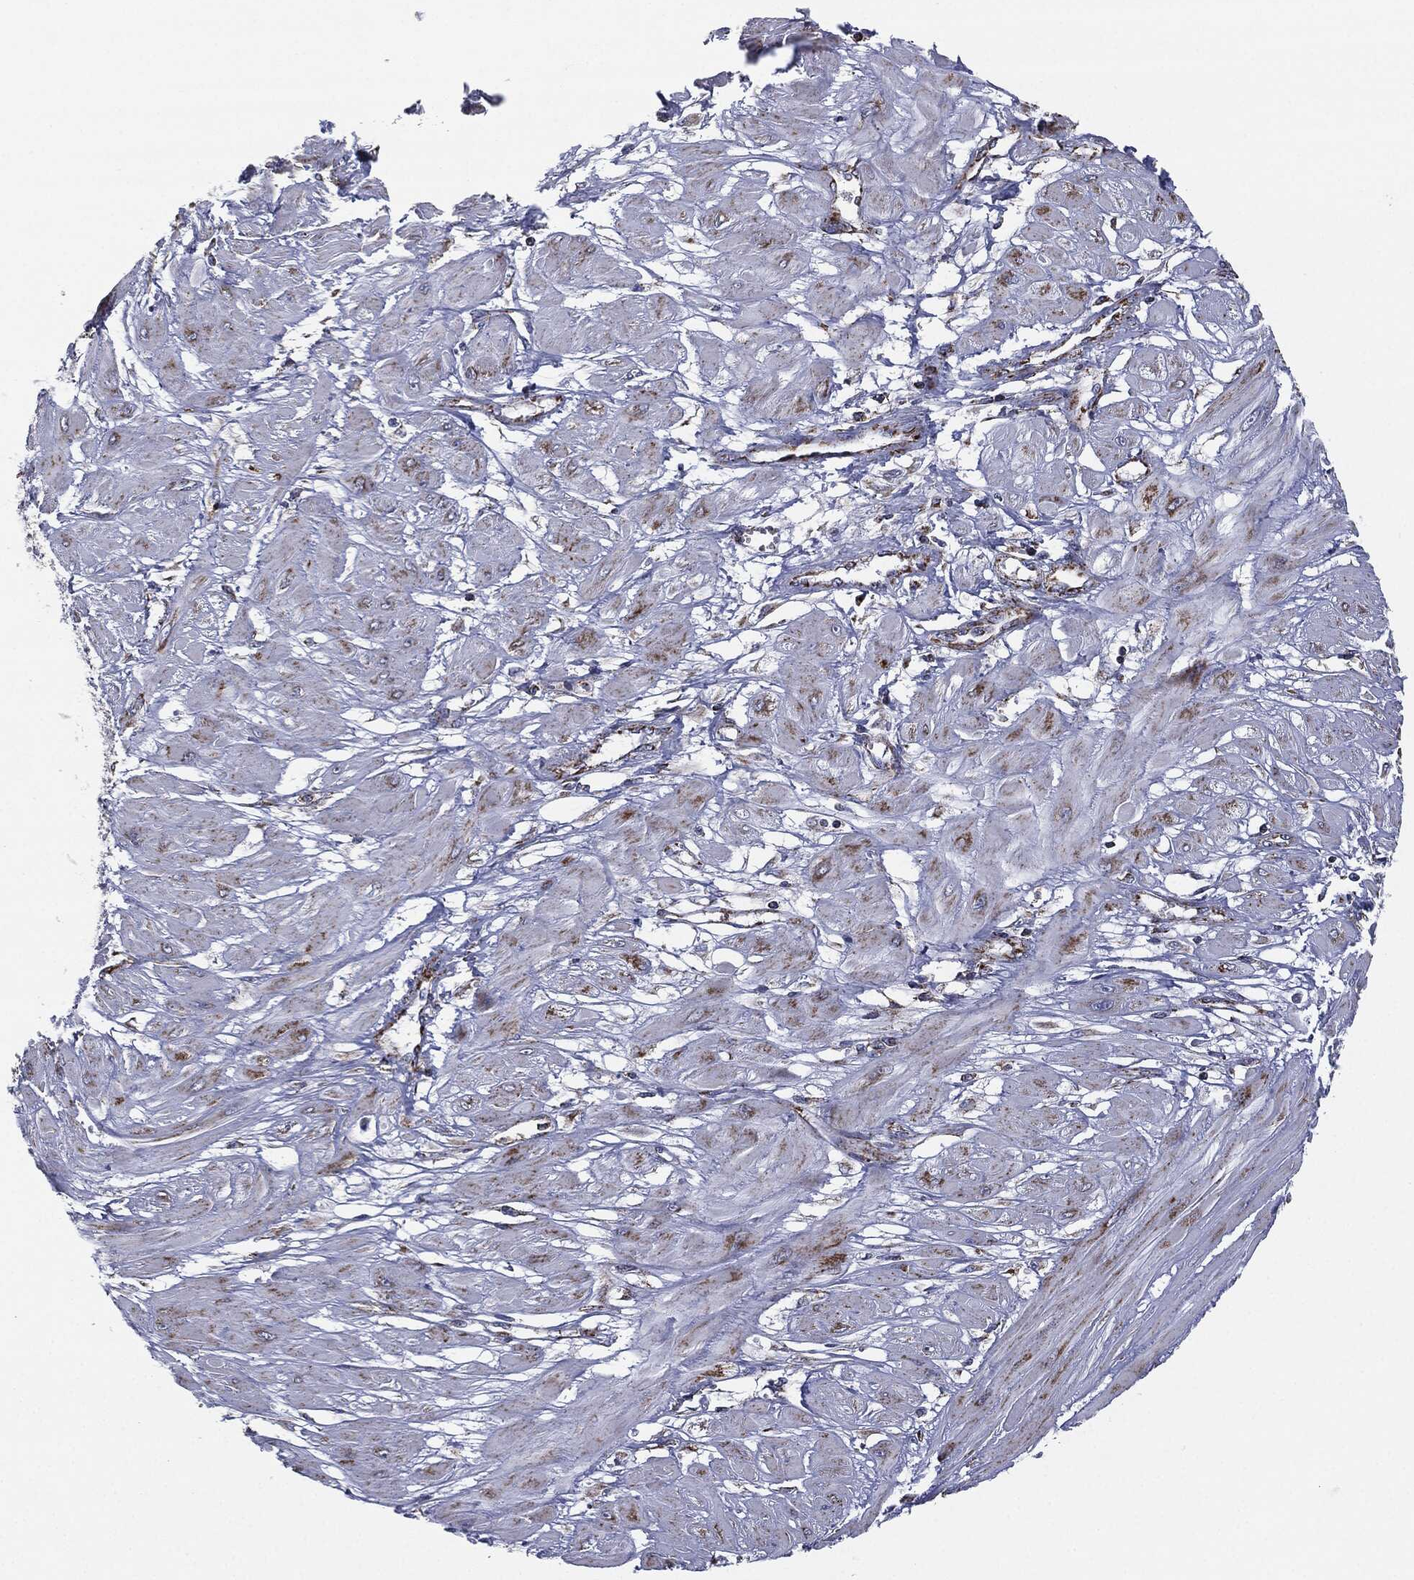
{"staining": {"intensity": "negative", "quantity": "none", "location": "none"}, "tissue": "cervical cancer", "cell_type": "Tumor cells", "image_type": "cancer", "snomed": [{"axis": "morphology", "description": "Squamous cell carcinoma, NOS"}, {"axis": "topography", "description": "Cervix"}], "caption": "An immunohistochemistry (IHC) micrograph of cervical cancer is shown. There is no staining in tumor cells of cervical cancer.", "gene": "NDUFV2", "patient": {"sex": "female", "age": 34}}